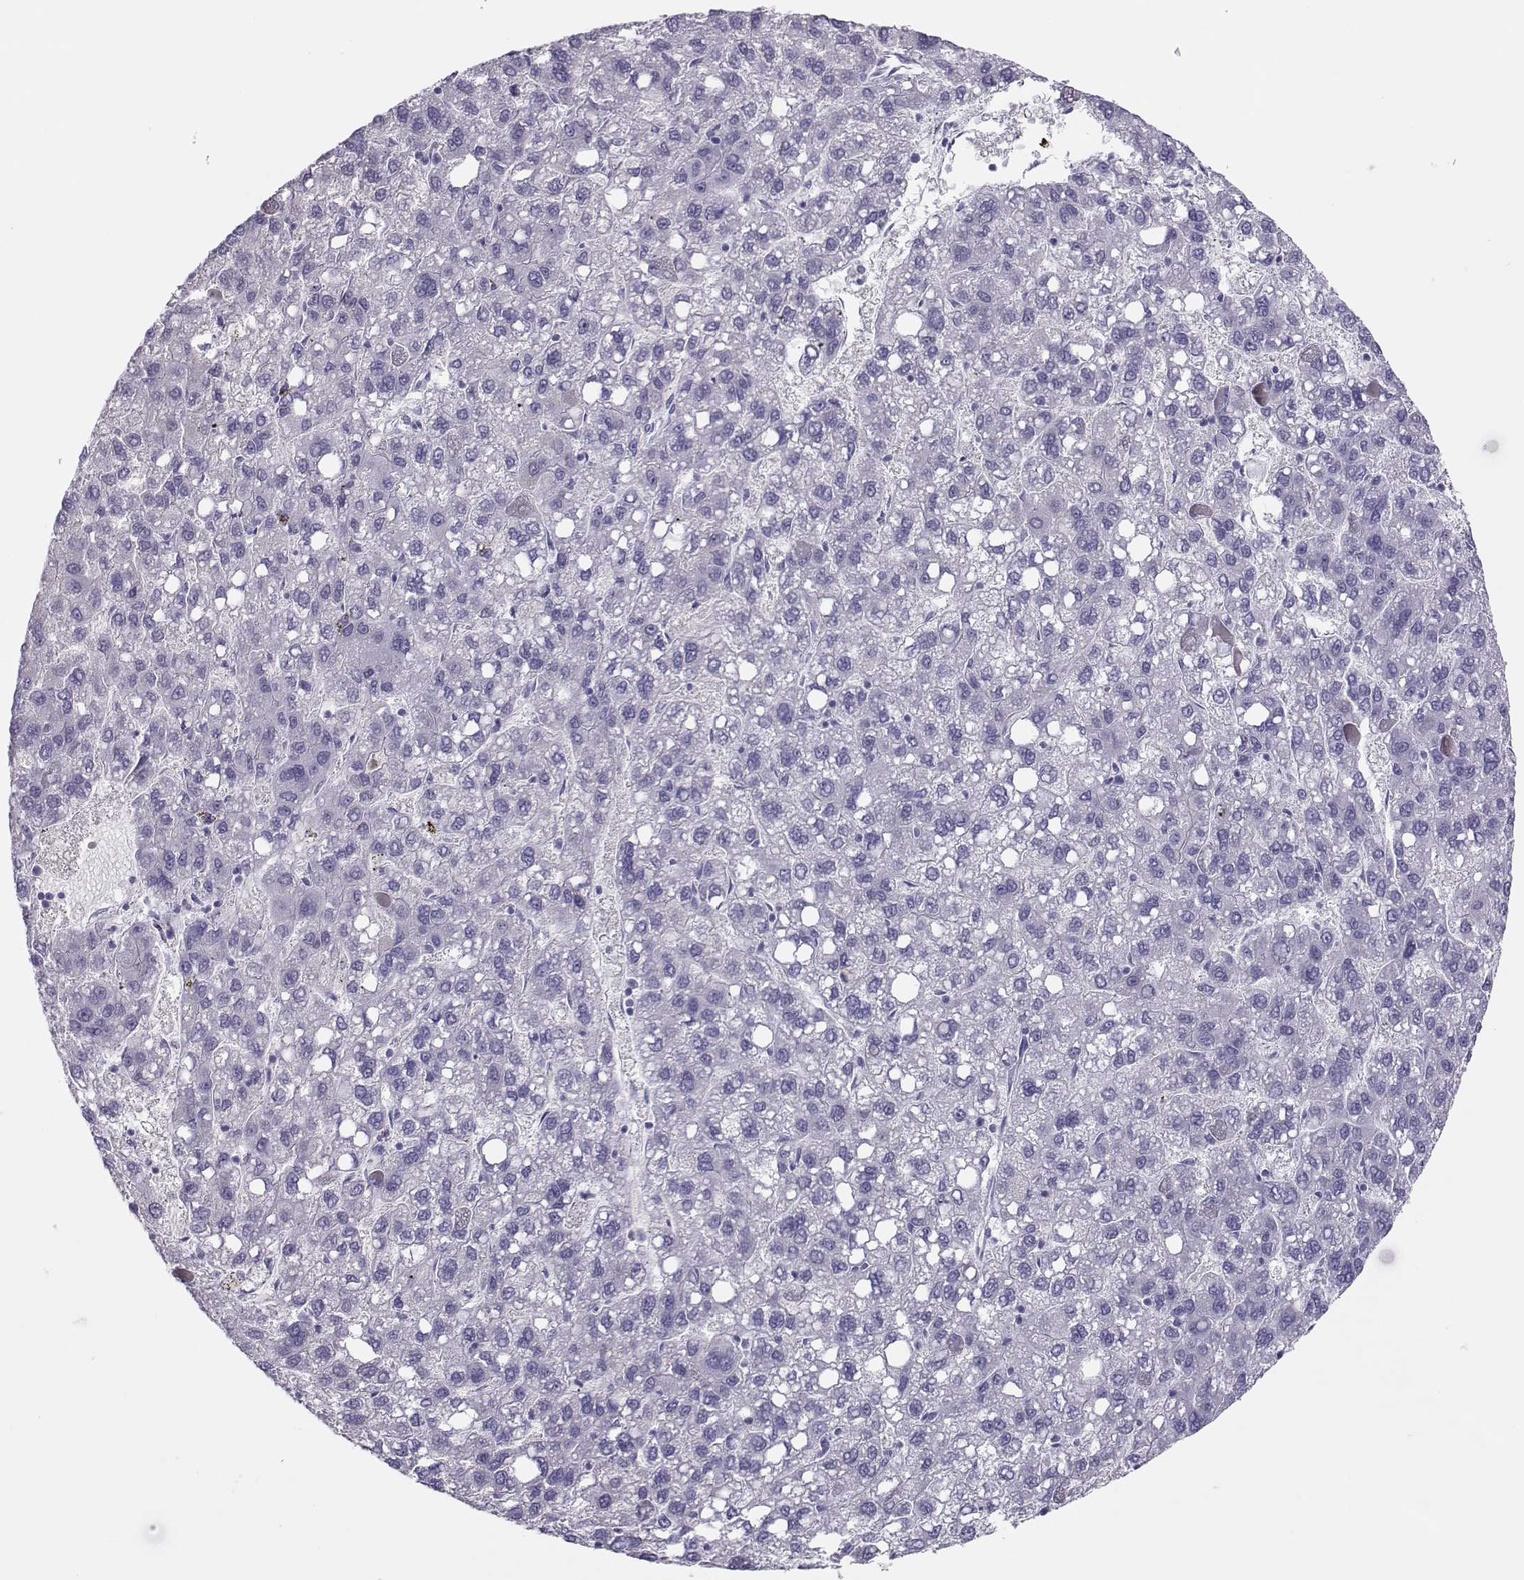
{"staining": {"intensity": "negative", "quantity": "none", "location": "none"}, "tissue": "liver cancer", "cell_type": "Tumor cells", "image_type": "cancer", "snomed": [{"axis": "morphology", "description": "Carcinoma, Hepatocellular, NOS"}, {"axis": "topography", "description": "Liver"}], "caption": "The histopathology image demonstrates no significant expression in tumor cells of liver cancer (hepatocellular carcinoma). Nuclei are stained in blue.", "gene": "TRPM7", "patient": {"sex": "female", "age": 82}}